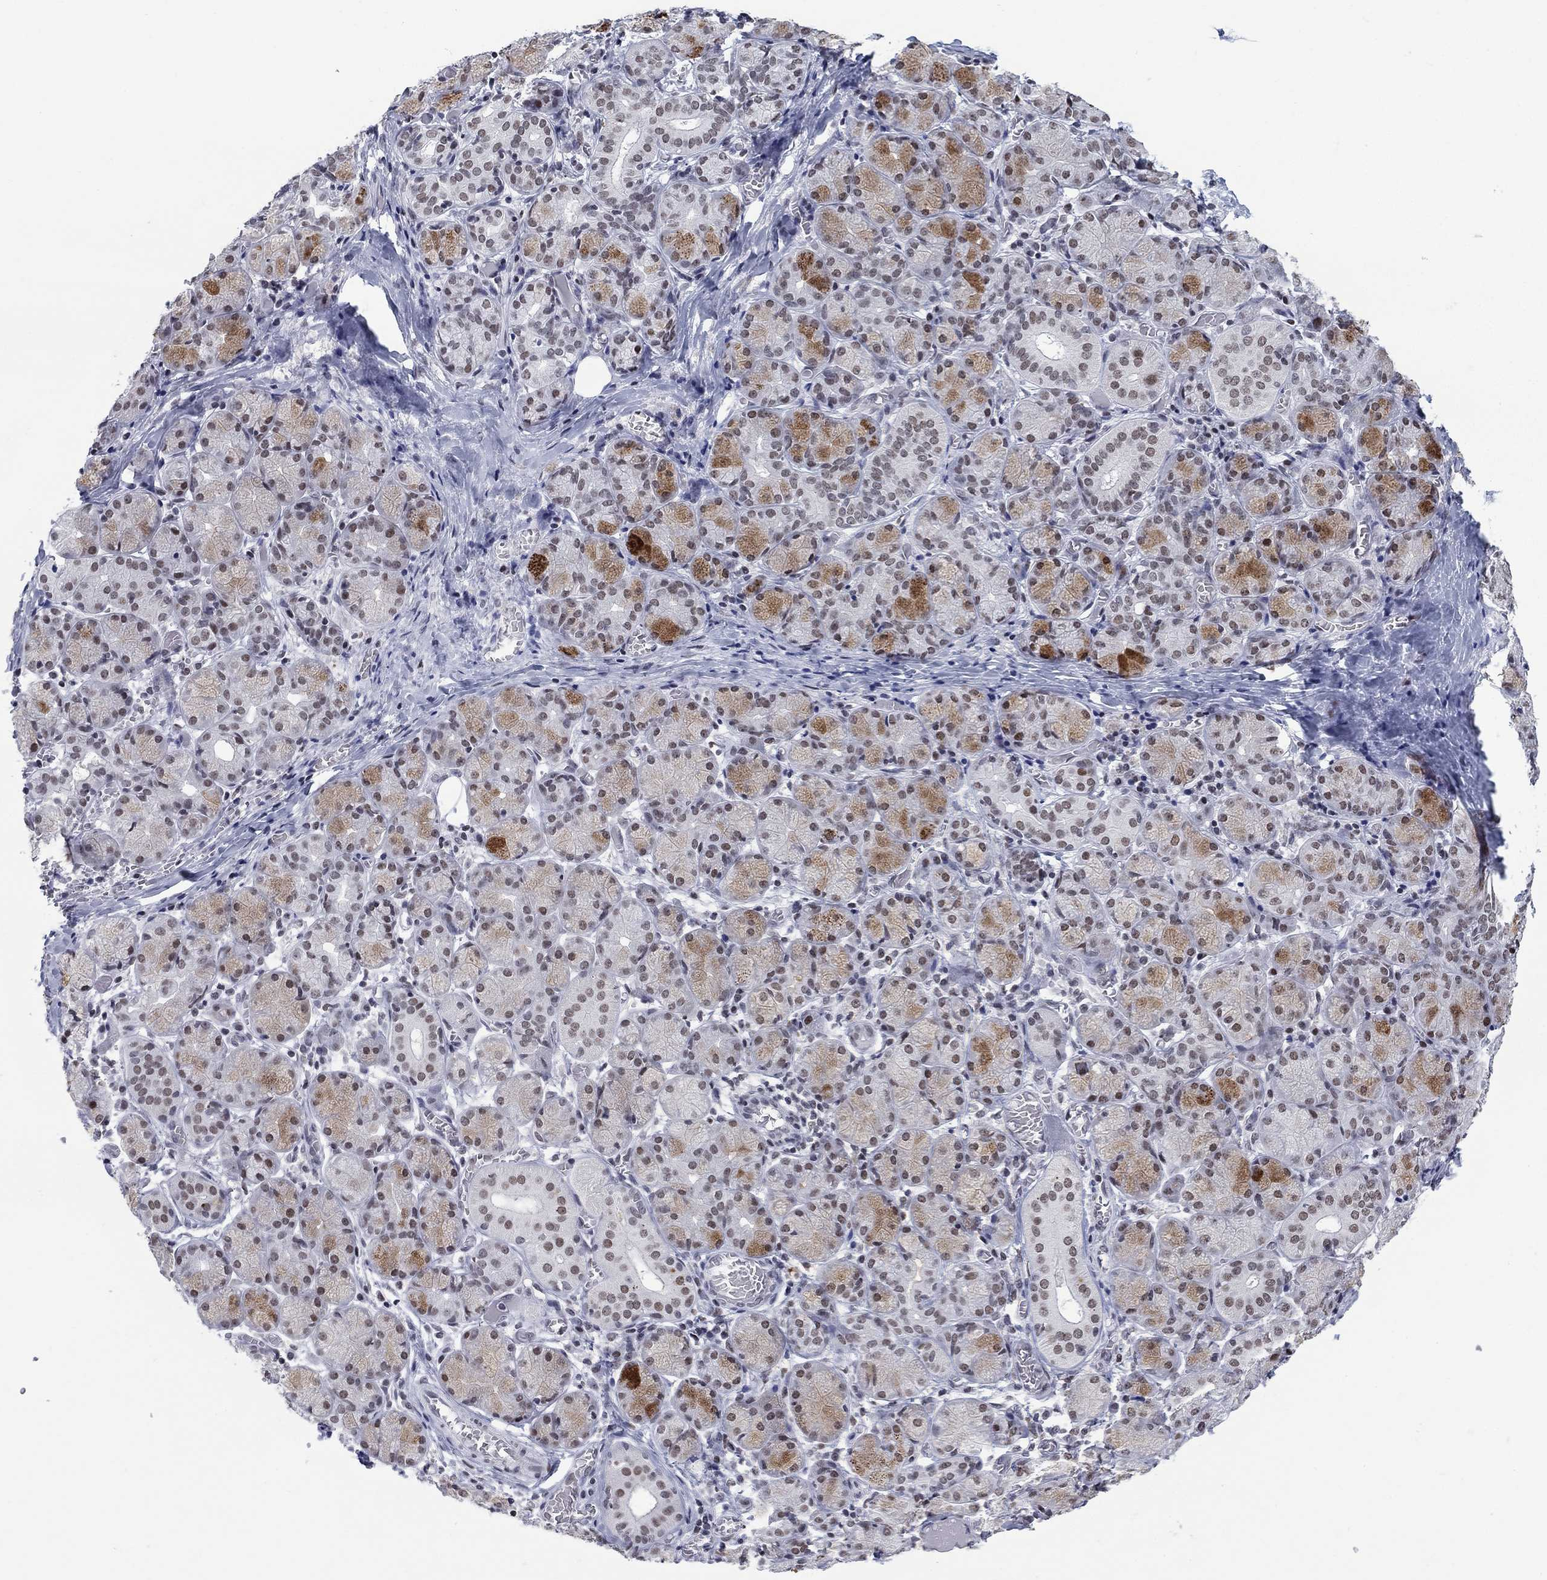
{"staining": {"intensity": "moderate", "quantity": "<25%", "location": "cytoplasmic/membranous,nuclear"}, "tissue": "salivary gland", "cell_type": "Glandular cells", "image_type": "normal", "snomed": [{"axis": "morphology", "description": "Normal tissue, NOS"}, {"axis": "topography", "description": "Salivary gland"}, {"axis": "topography", "description": "Peripheral nerve tissue"}], "caption": "IHC (DAB) staining of benign salivary gland displays moderate cytoplasmic/membranous,nuclear protein expression in approximately <25% of glandular cells. The staining is performed using DAB brown chromogen to label protein expression. The nuclei are counter-stained blue using hematoxylin.", "gene": "NPAS3", "patient": {"sex": "female", "age": 24}}